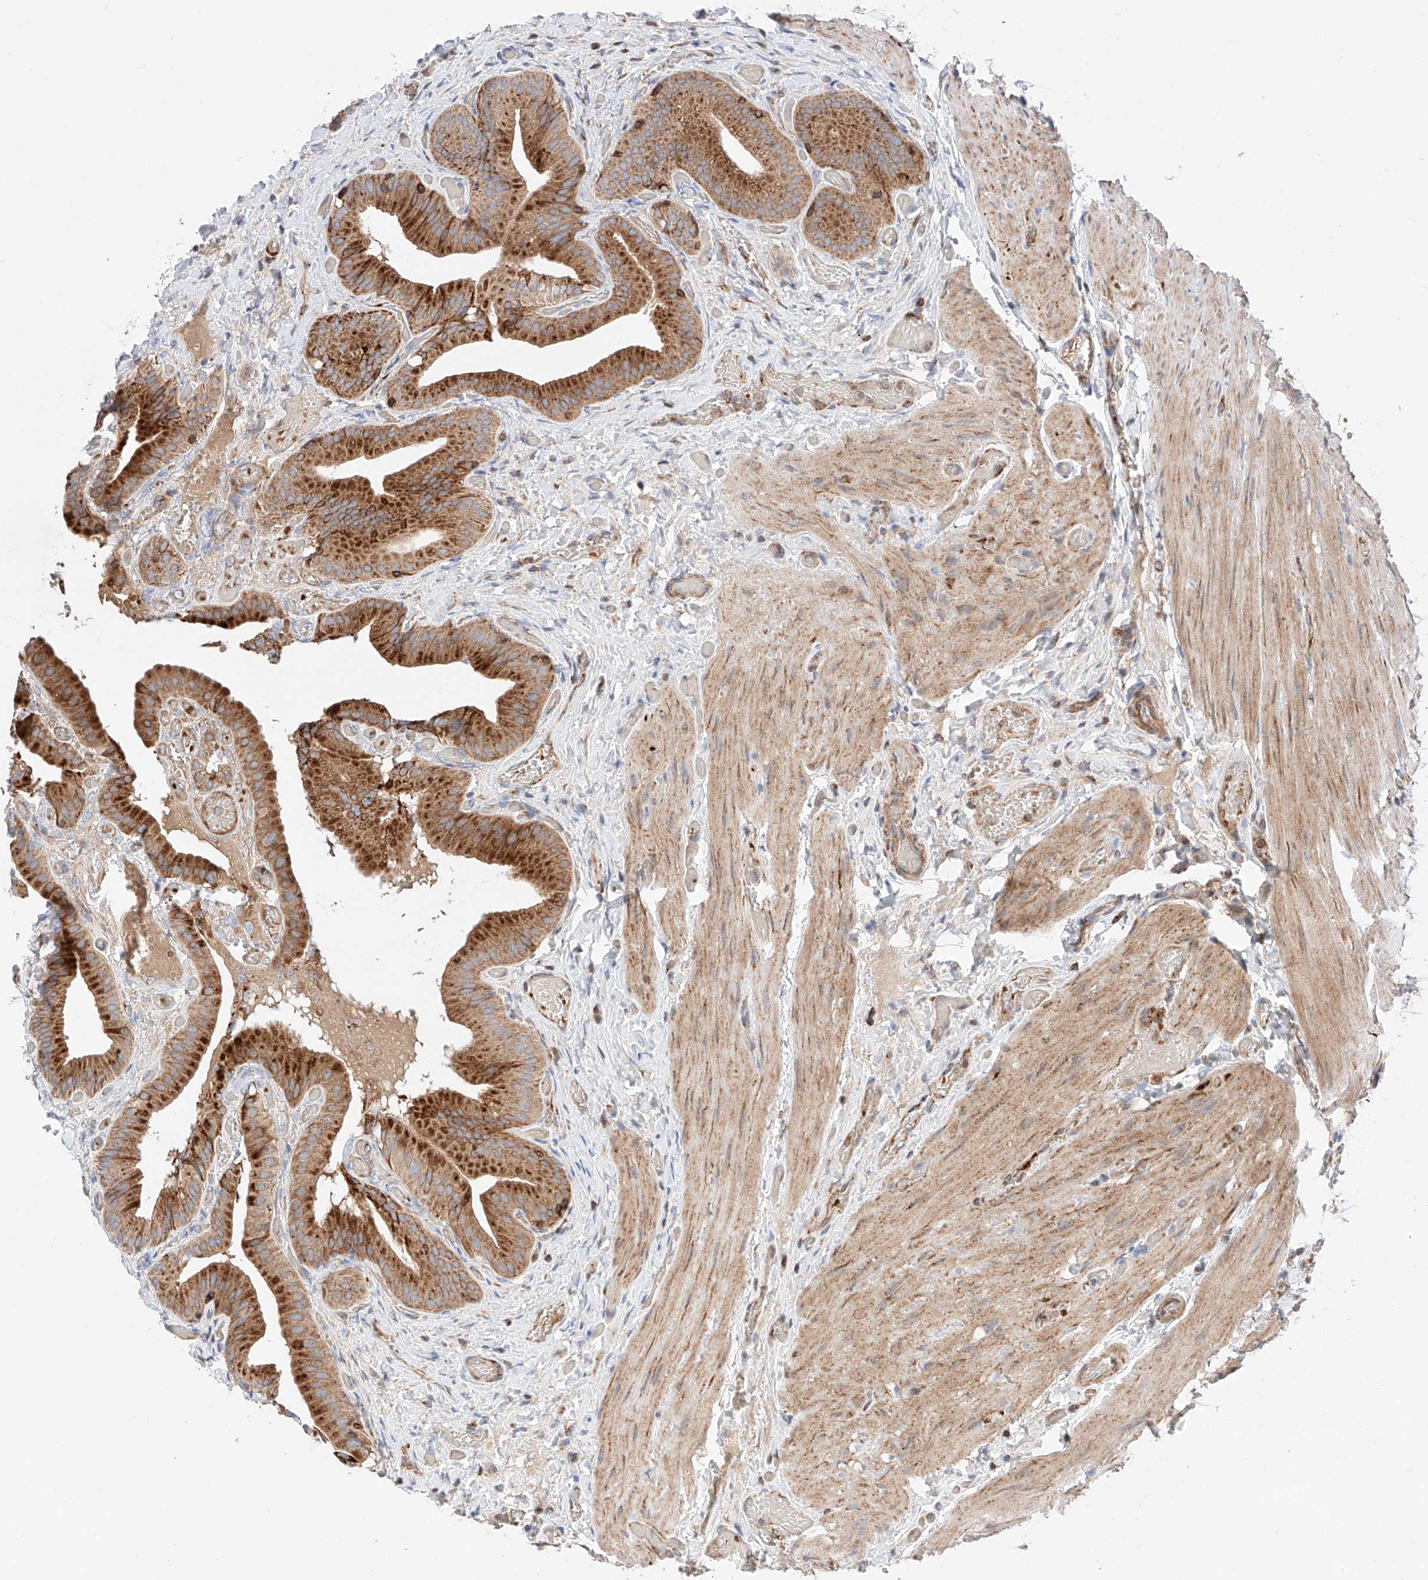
{"staining": {"intensity": "strong", "quantity": ">75%", "location": "cytoplasmic/membranous"}, "tissue": "gallbladder", "cell_type": "Glandular cells", "image_type": "normal", "snomed": [{"axis": "morphology", "description": "Normal tissue, NOS"}, {"axis": "topography", "description": "Gallbladder"}], "caption": "Protein staining of unremarkable gallbladder demonstrates strong cytoplasmic/membranous positivity in approximately >75% of glandular cells. Using DAB (brown) and hematoxylin (blue) stains, captured at high magnification using brightfield microscopy.", "gene": "NR1D1", "patient": {"sex": "female", "age": 64}}